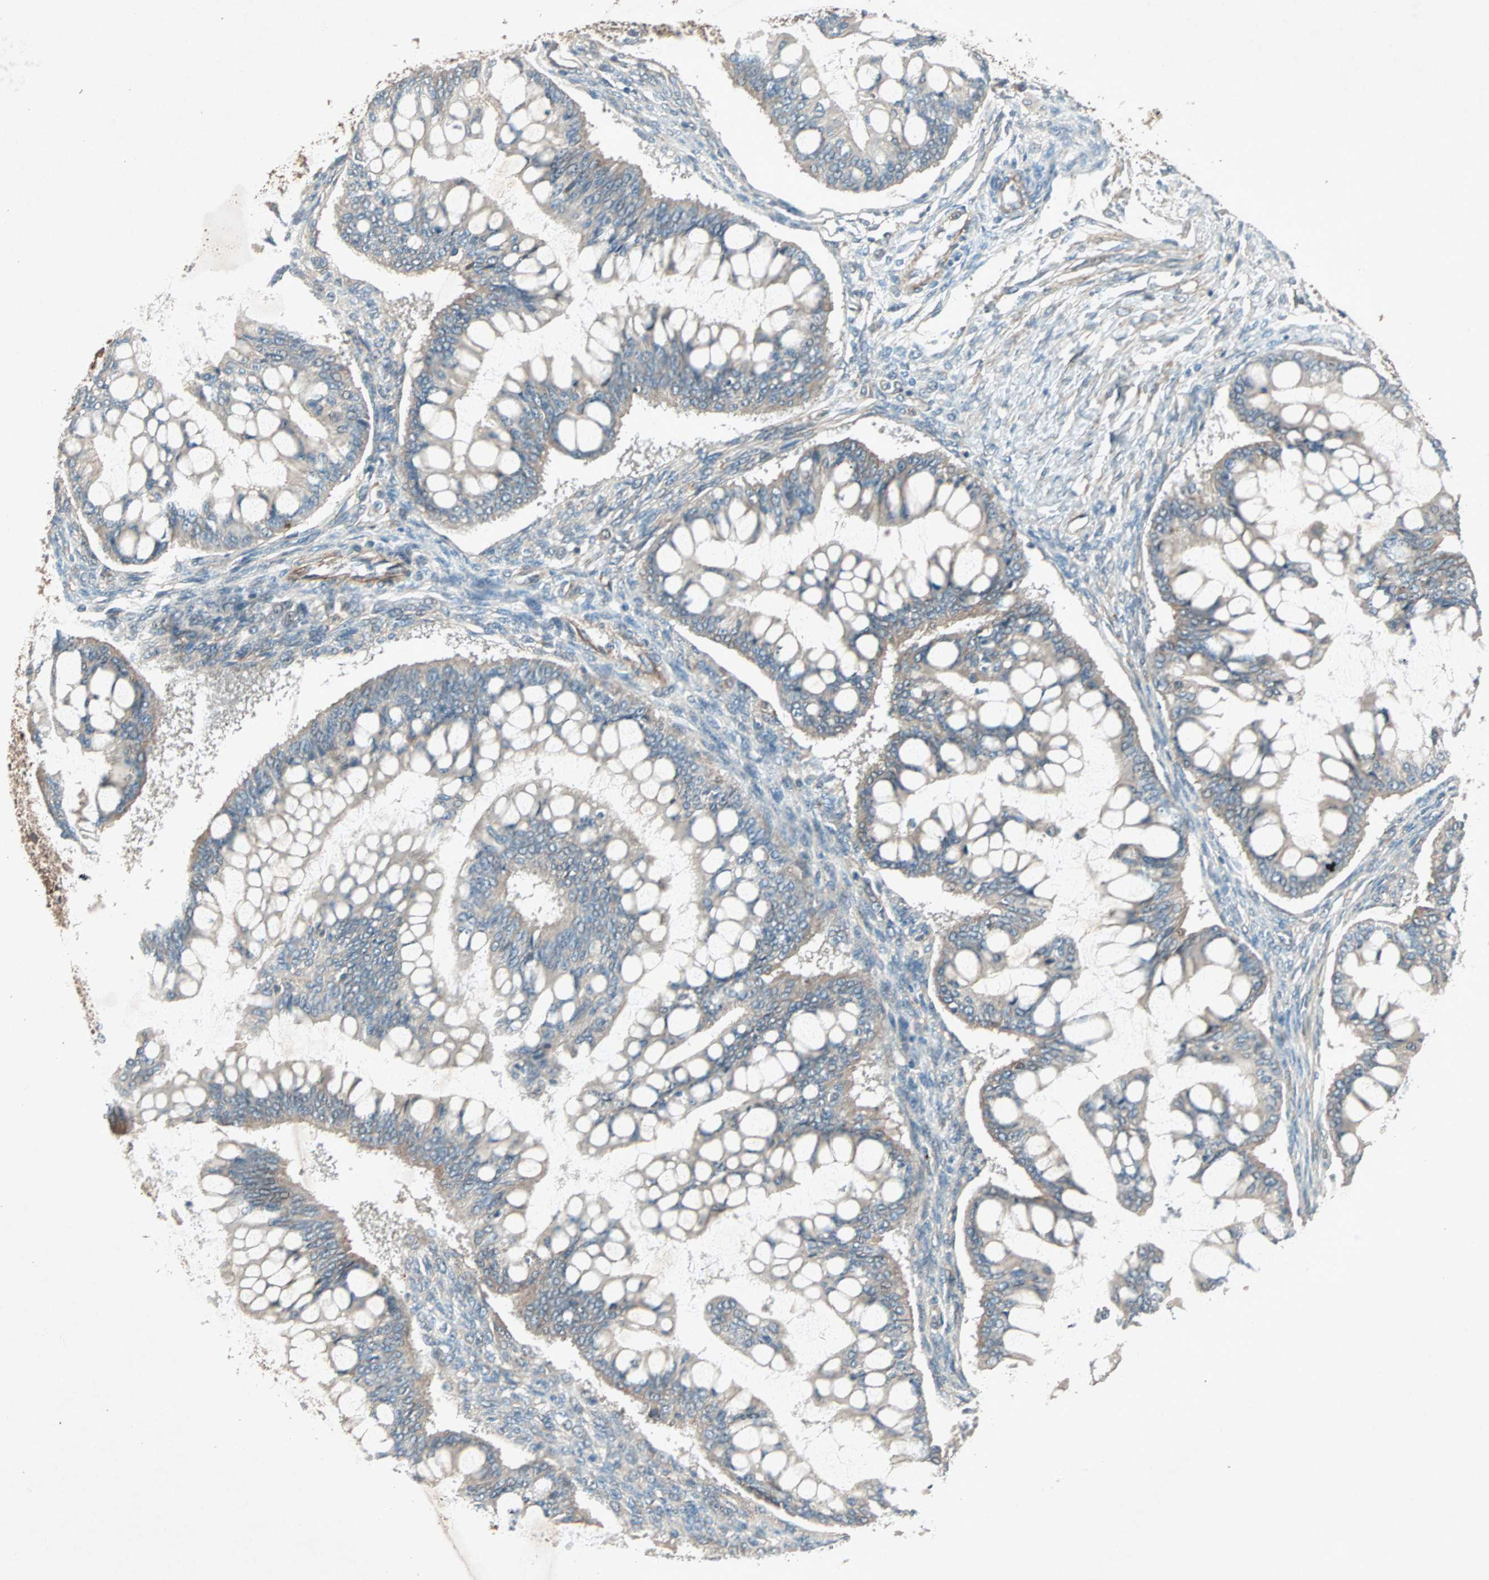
{"staining": {"intensity": "weak", "quantity": "<25%", "location": "cytoplasmic/membranous"}, "tissue": "ovarian cancer", "cell_type": "Tumor cells", "image_type": "cancer", "snomed": [{"axis": "morphology", "description": "Cystadenocarcinoma, mucinous, NOS"}, {"axis": "topography", "description": "Ovary"}], "caption": "Immunohistochemical staining of human ovarian cancer displays no significant positivity in tumor cells.", "gene": "SDSL", "patient": {"sex": "female", "age": 73}}